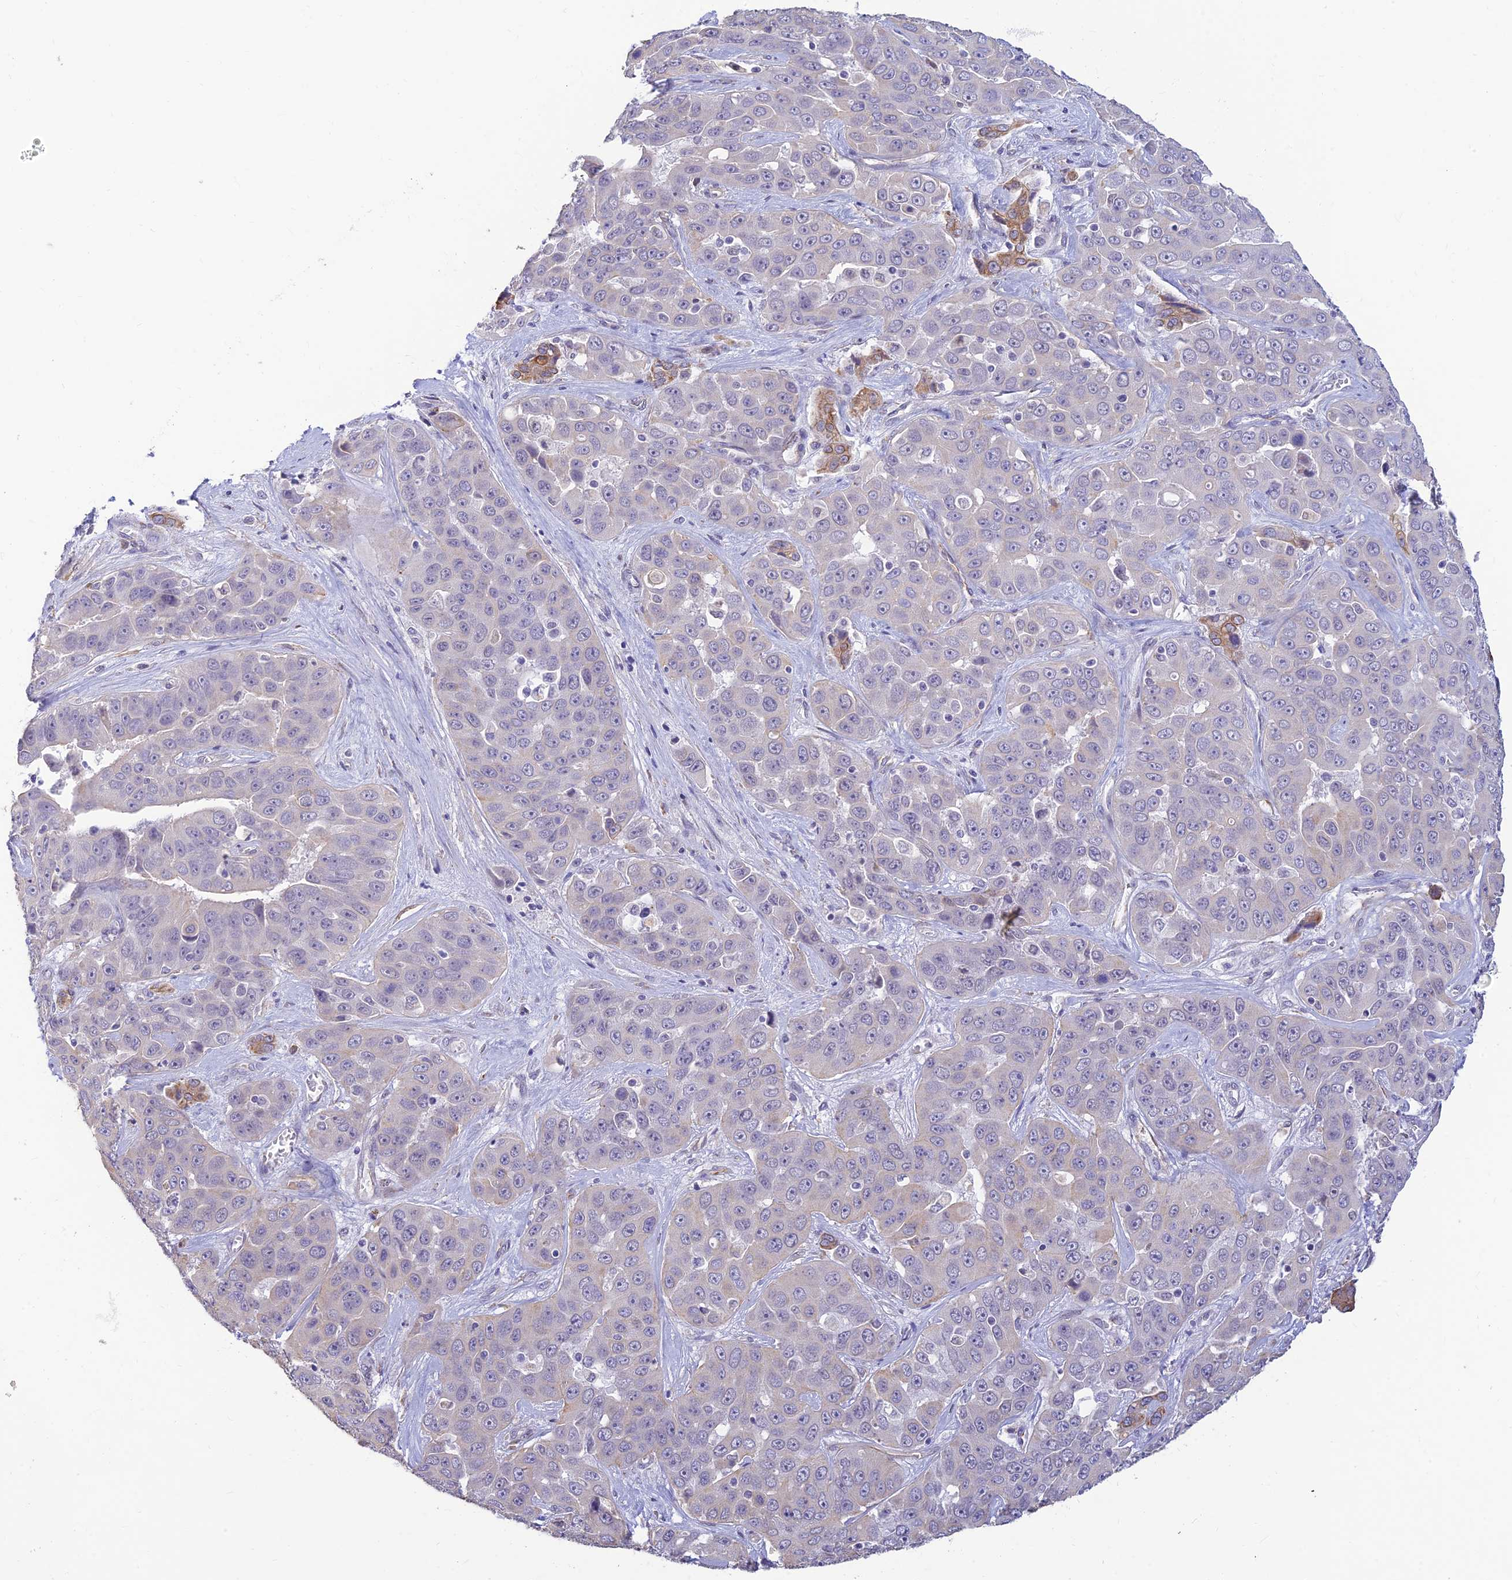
{"staining": {"intensity": "negative", "quantity": "none", "location": "none"}, "tissue": "liver cancer", "cell_type": "Tumor cells", "image_type": "cancer", "snomed": [{"axis": "morphology", "description": "Cholangiocarcinoma"}, {"axis": "topography", "description": "Liver"}], "caption": "Tumor cells are negative for brown protein staining in cholangiocarcinoma (liver). (DAB (3,3'-diaminobenzidine) IHC, high magnification).", "gene": "ALDH1L2", "patient": {"sex": "female", "age": 52}}